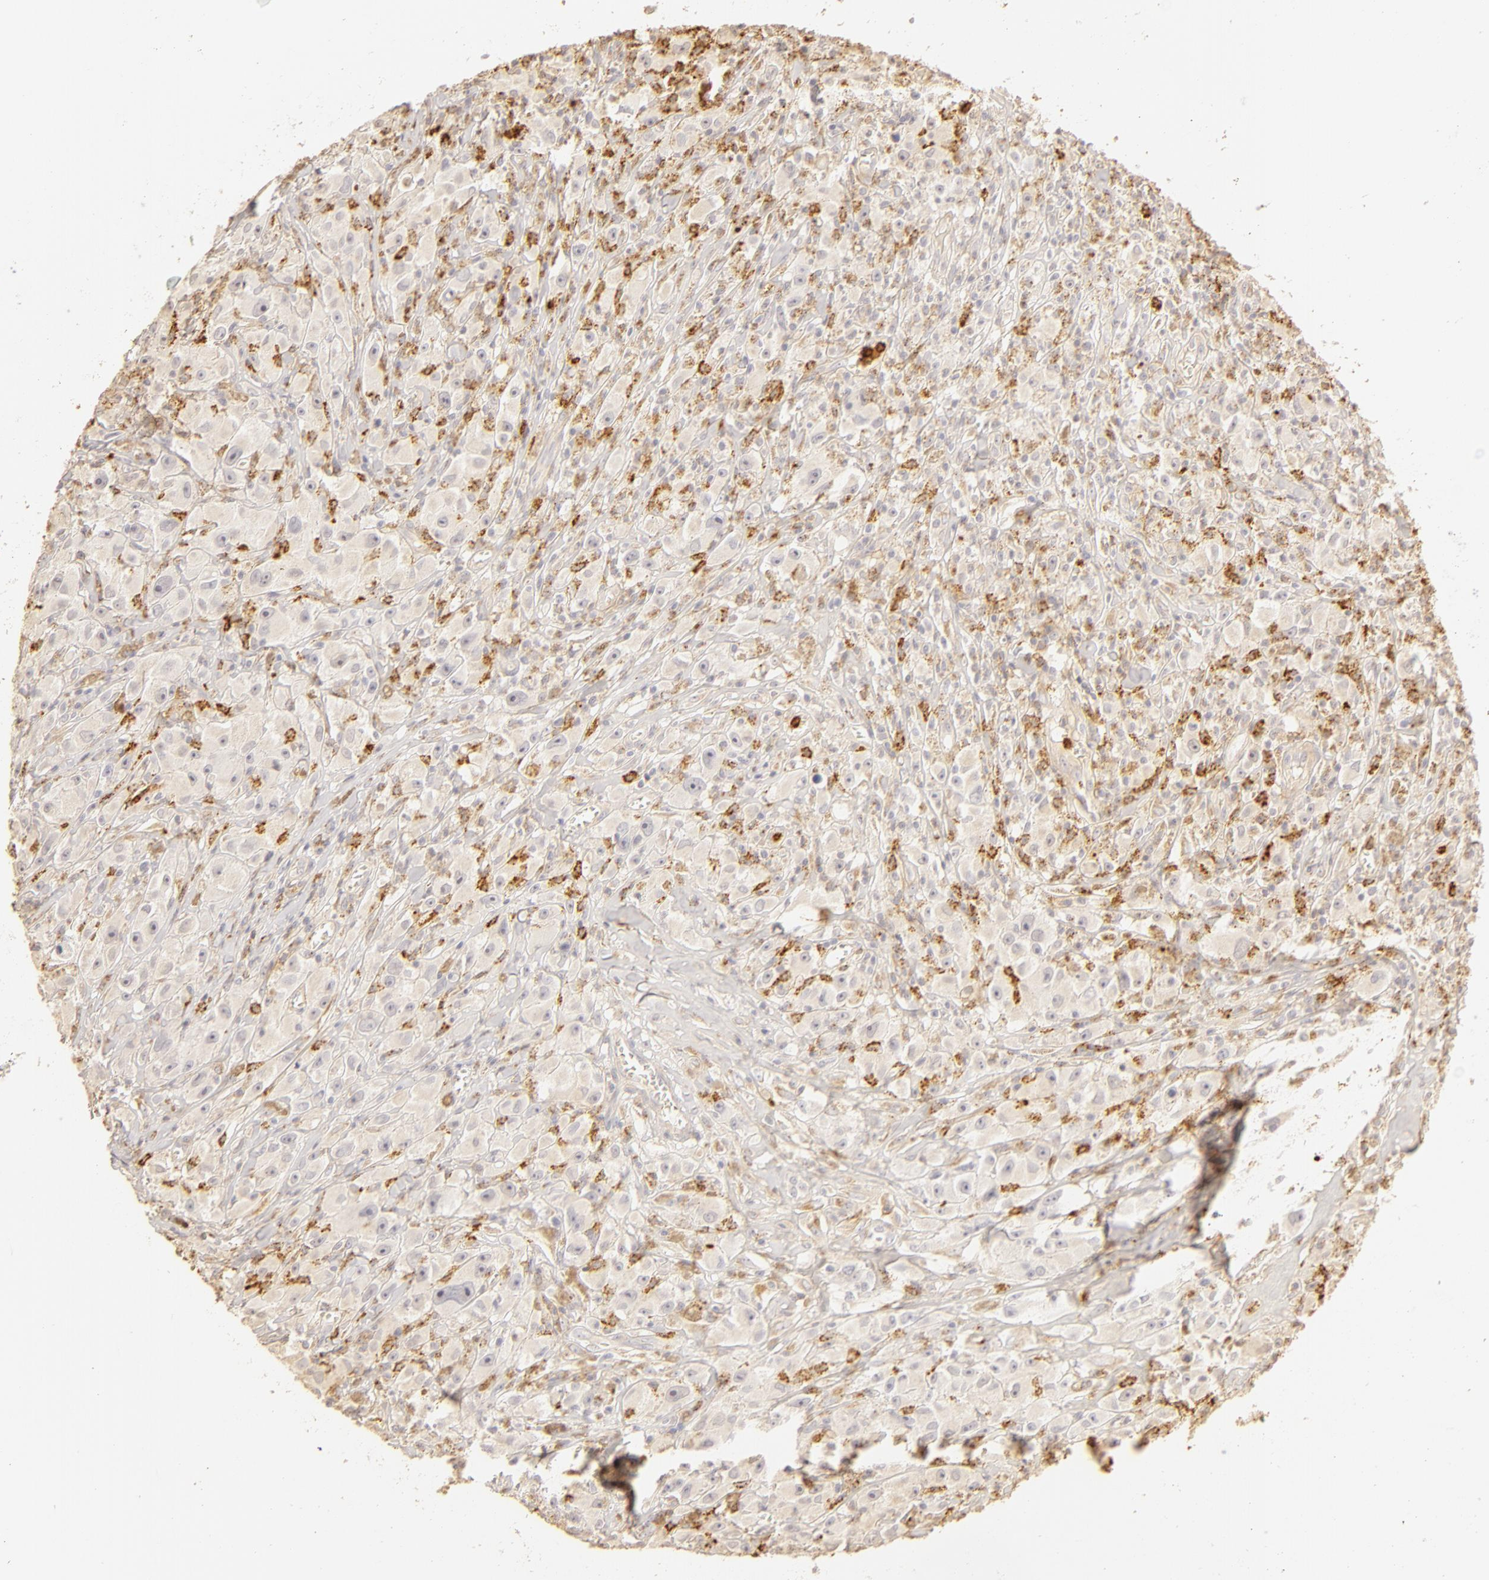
{"staining": {"intensity": "negative", "quantity": "none", "location": "none"}, "tissue": "melanoma", "cell_type": "Tumor cells", "image_type": "cancer", "snomed": [{"axis": "morphology", "description": "Malignant melanoma, NOS"}, {"axis": "topography", "description": "Skin"}], "caption": "IHC micrograph of melanoma stained for a protein (brown), which exhibits no staining in tumor cells.", "gene": "C1R", "patient": {"sex": "male", "age": 56}}